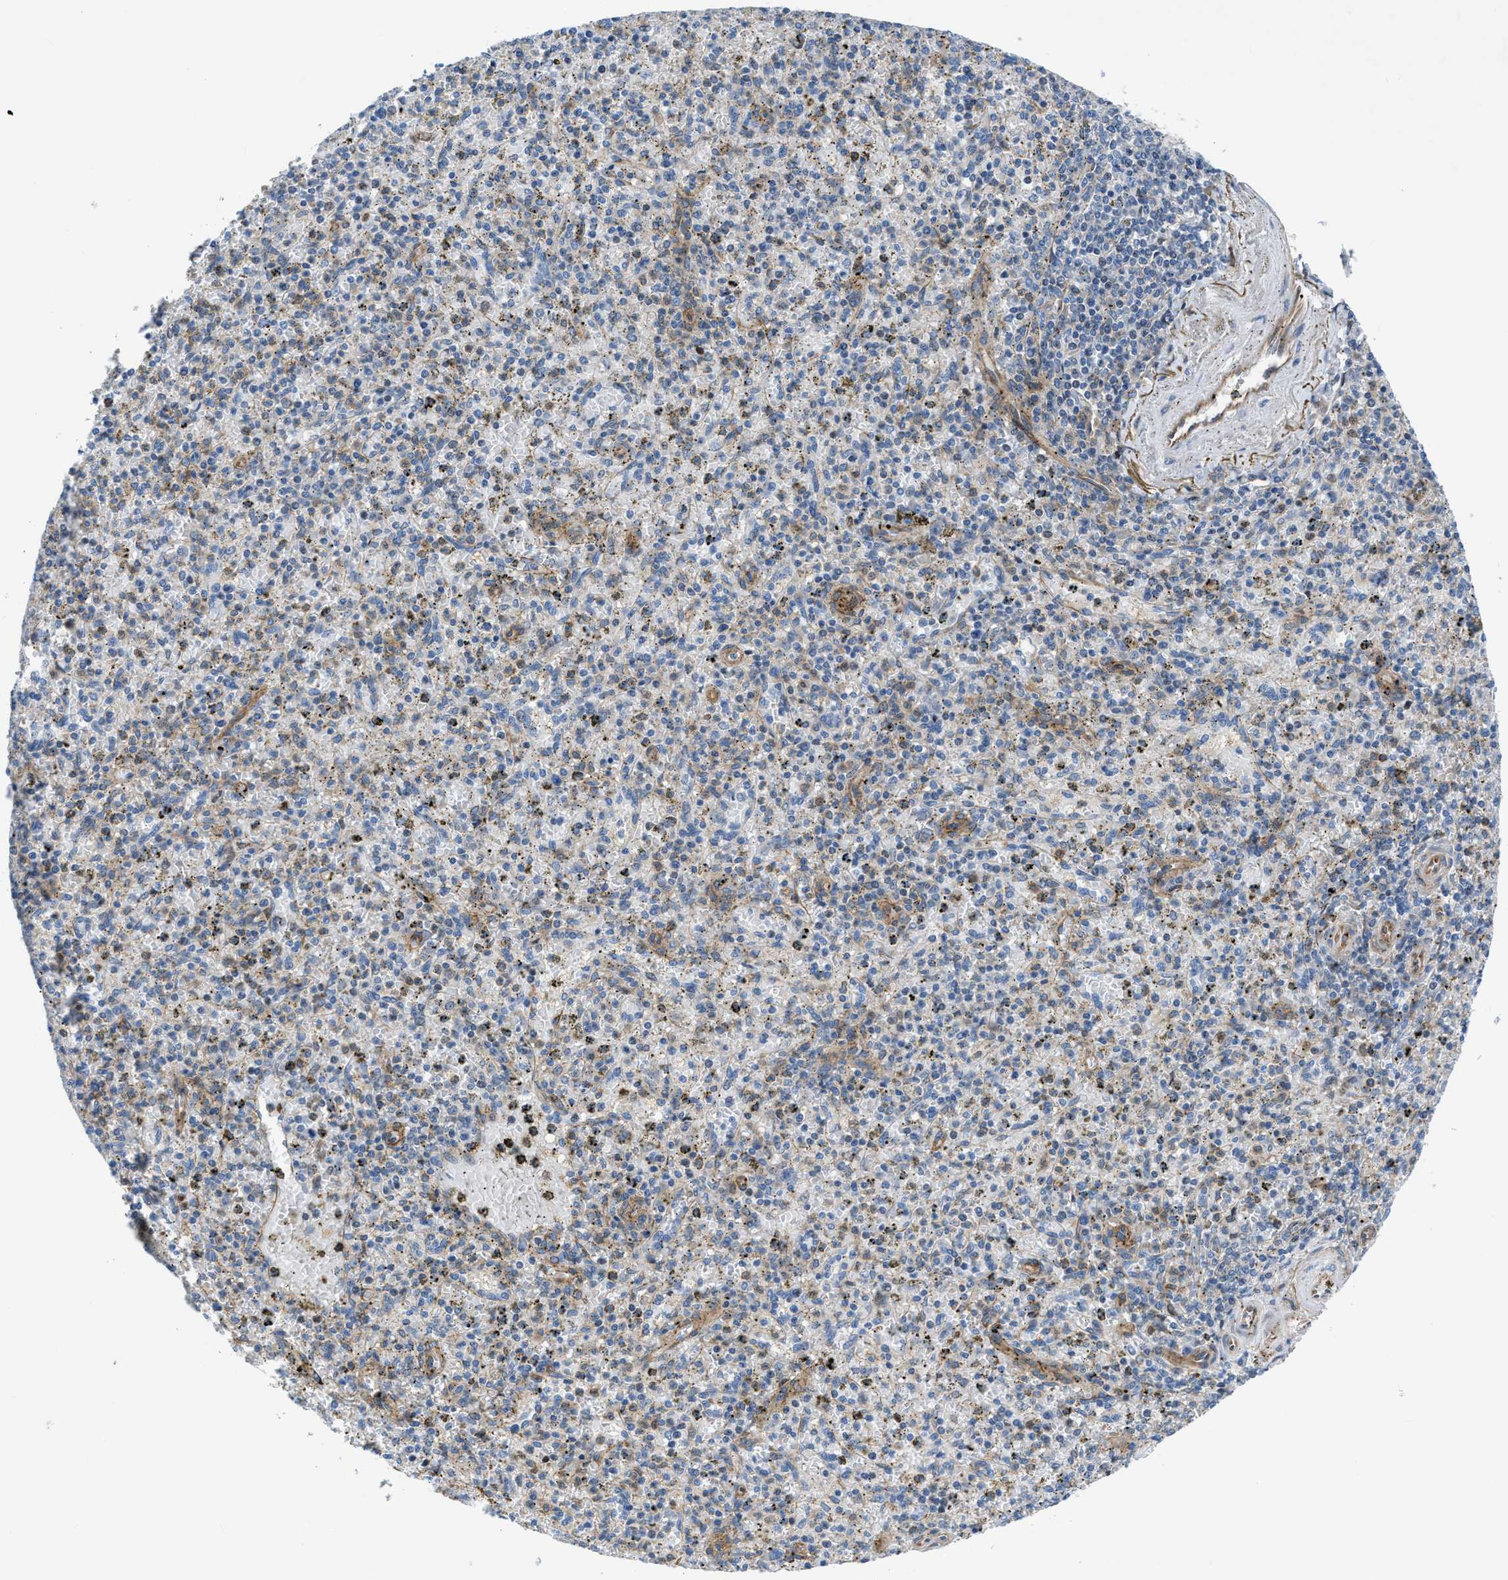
{"staining": {"intensity": "weak", "quantity": "<25%", "location": "cytoplasmic/membranous"}, "tissue": "spleen", "cell_type": "Cells in red pulp", "image_type": "normal", "snomed": [{"axis": "morphology", "description": "Normal tissue, NOS"}, {"axis": "topography", "description": "Spleen"}], "caption": "Micrograph shows no significant protein positivity in cells in red pulp of normal spleen. (DAB IHC visualized using brightfield microscopy, high magnification).", "gene": "DMAC1", "patient": {"sex": "male", "age": 72}}